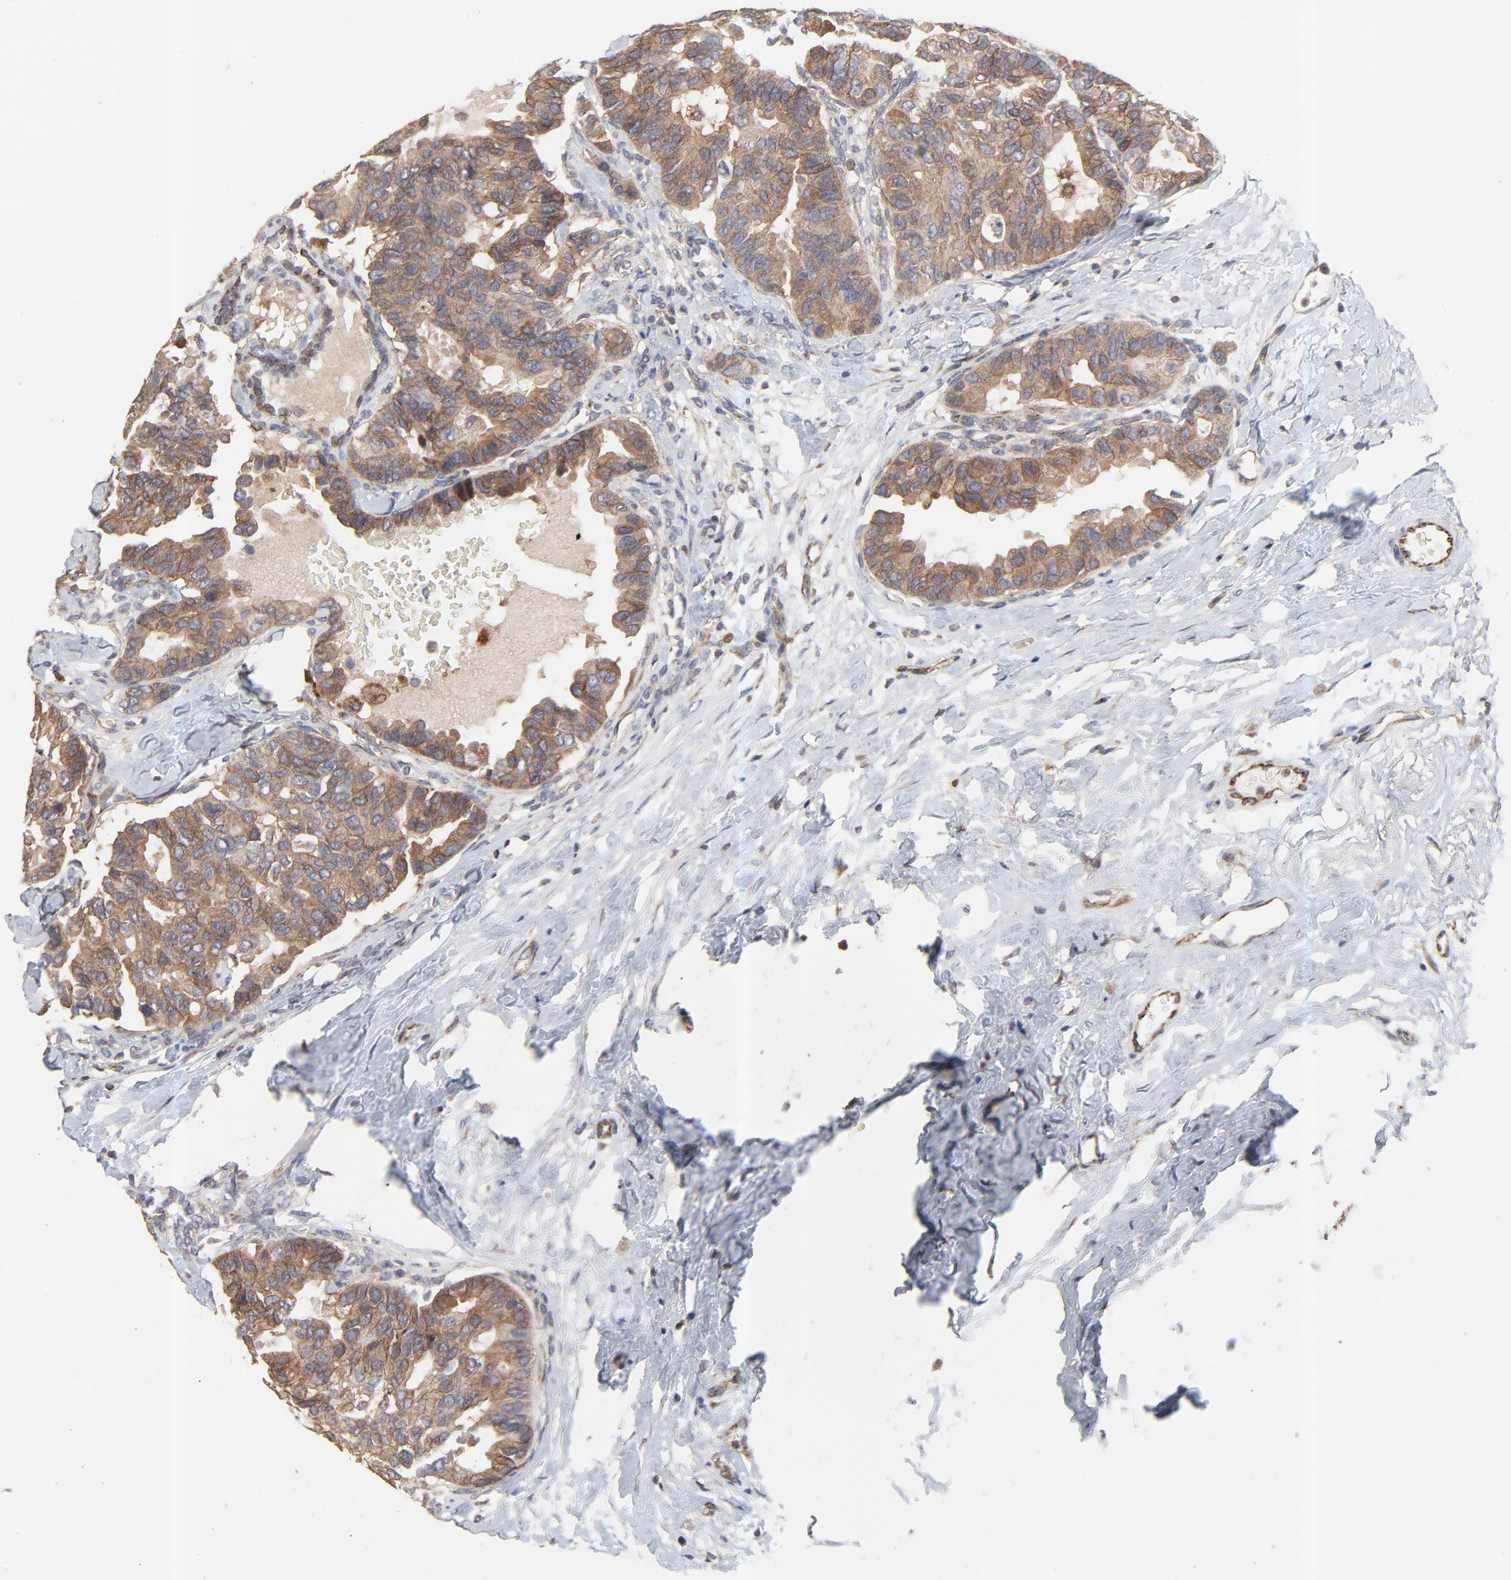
{"staining": {"intensity": "strong", "quantity": ">75%", "location": "cytoplasmic/membranous"}, "tissue": "breast cancer", "cell_type": "Tumor cells", "image_type": "cancer", "snomed": [{"axis": "morphology", "description": "Duct carcinoma"}, {"axis": "topography", "description": "Breast"}], "caption": "Breast invasive ductal carcinoma stained with immunohistochemistry reveals strong cytoplasmic/membranous expression in approximately >75% of tumor cells.", "gene": "RAB9A", "patient": {"sex": "female", "age": 69}}